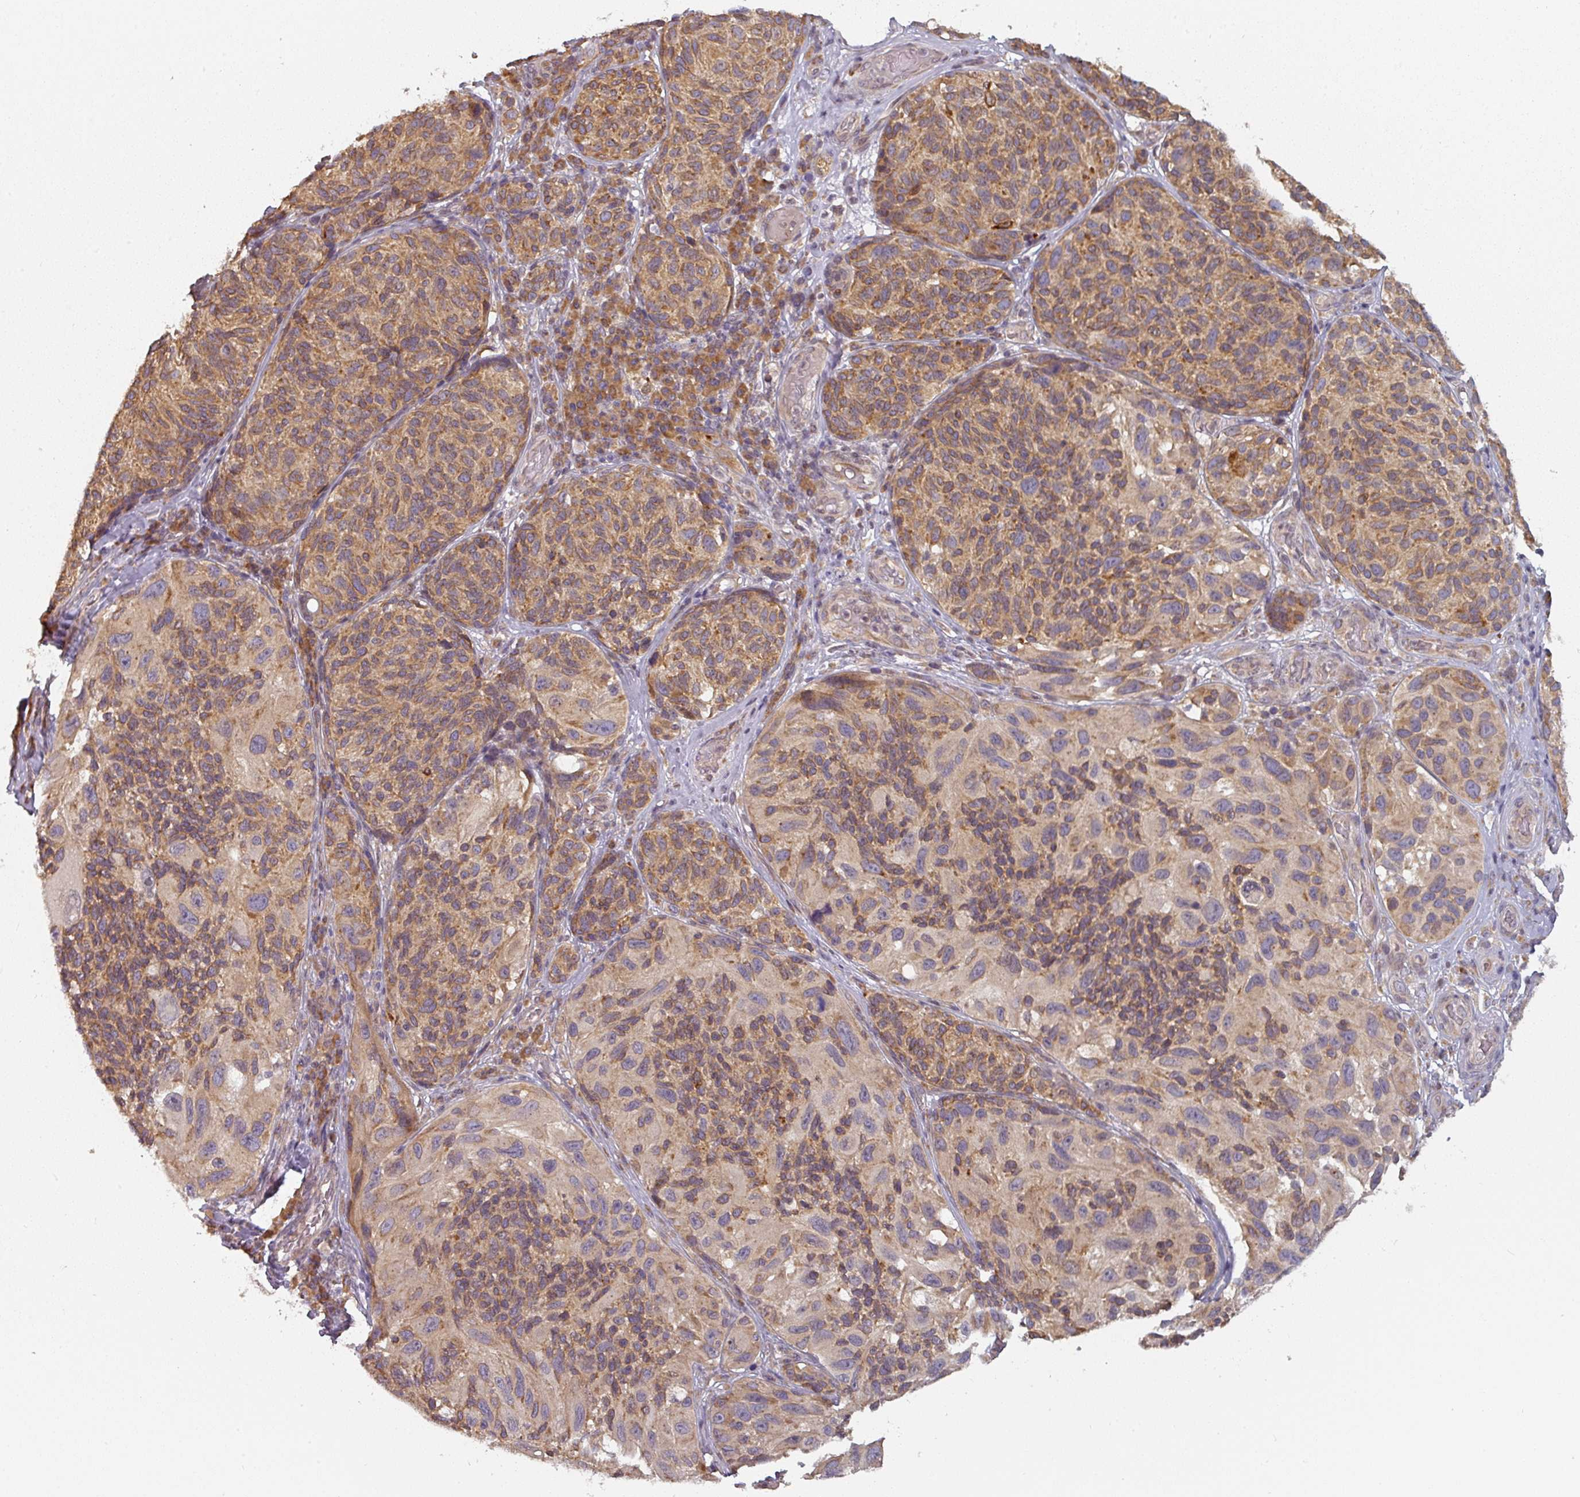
{"staining": {"intensity": "moderate", "quantity": ">75%", "location": "cytoplasmic/membranous"}, "tissue": "melanoma", "cell_type": "Tumor cells", "image_type": "cancer", "snomed": [{"axis": "morphology", "description": "Malignant melanoma, NOS"}, {"axis": "topography", "description": "Skin"}], "caption": "A brown stain highlights moderate cytoplasmic/membranous staining of a protein in human malignant melanoma tumor cells.", "gene": "TAPT1", "patient": {"sex": "female", "age": 73}}